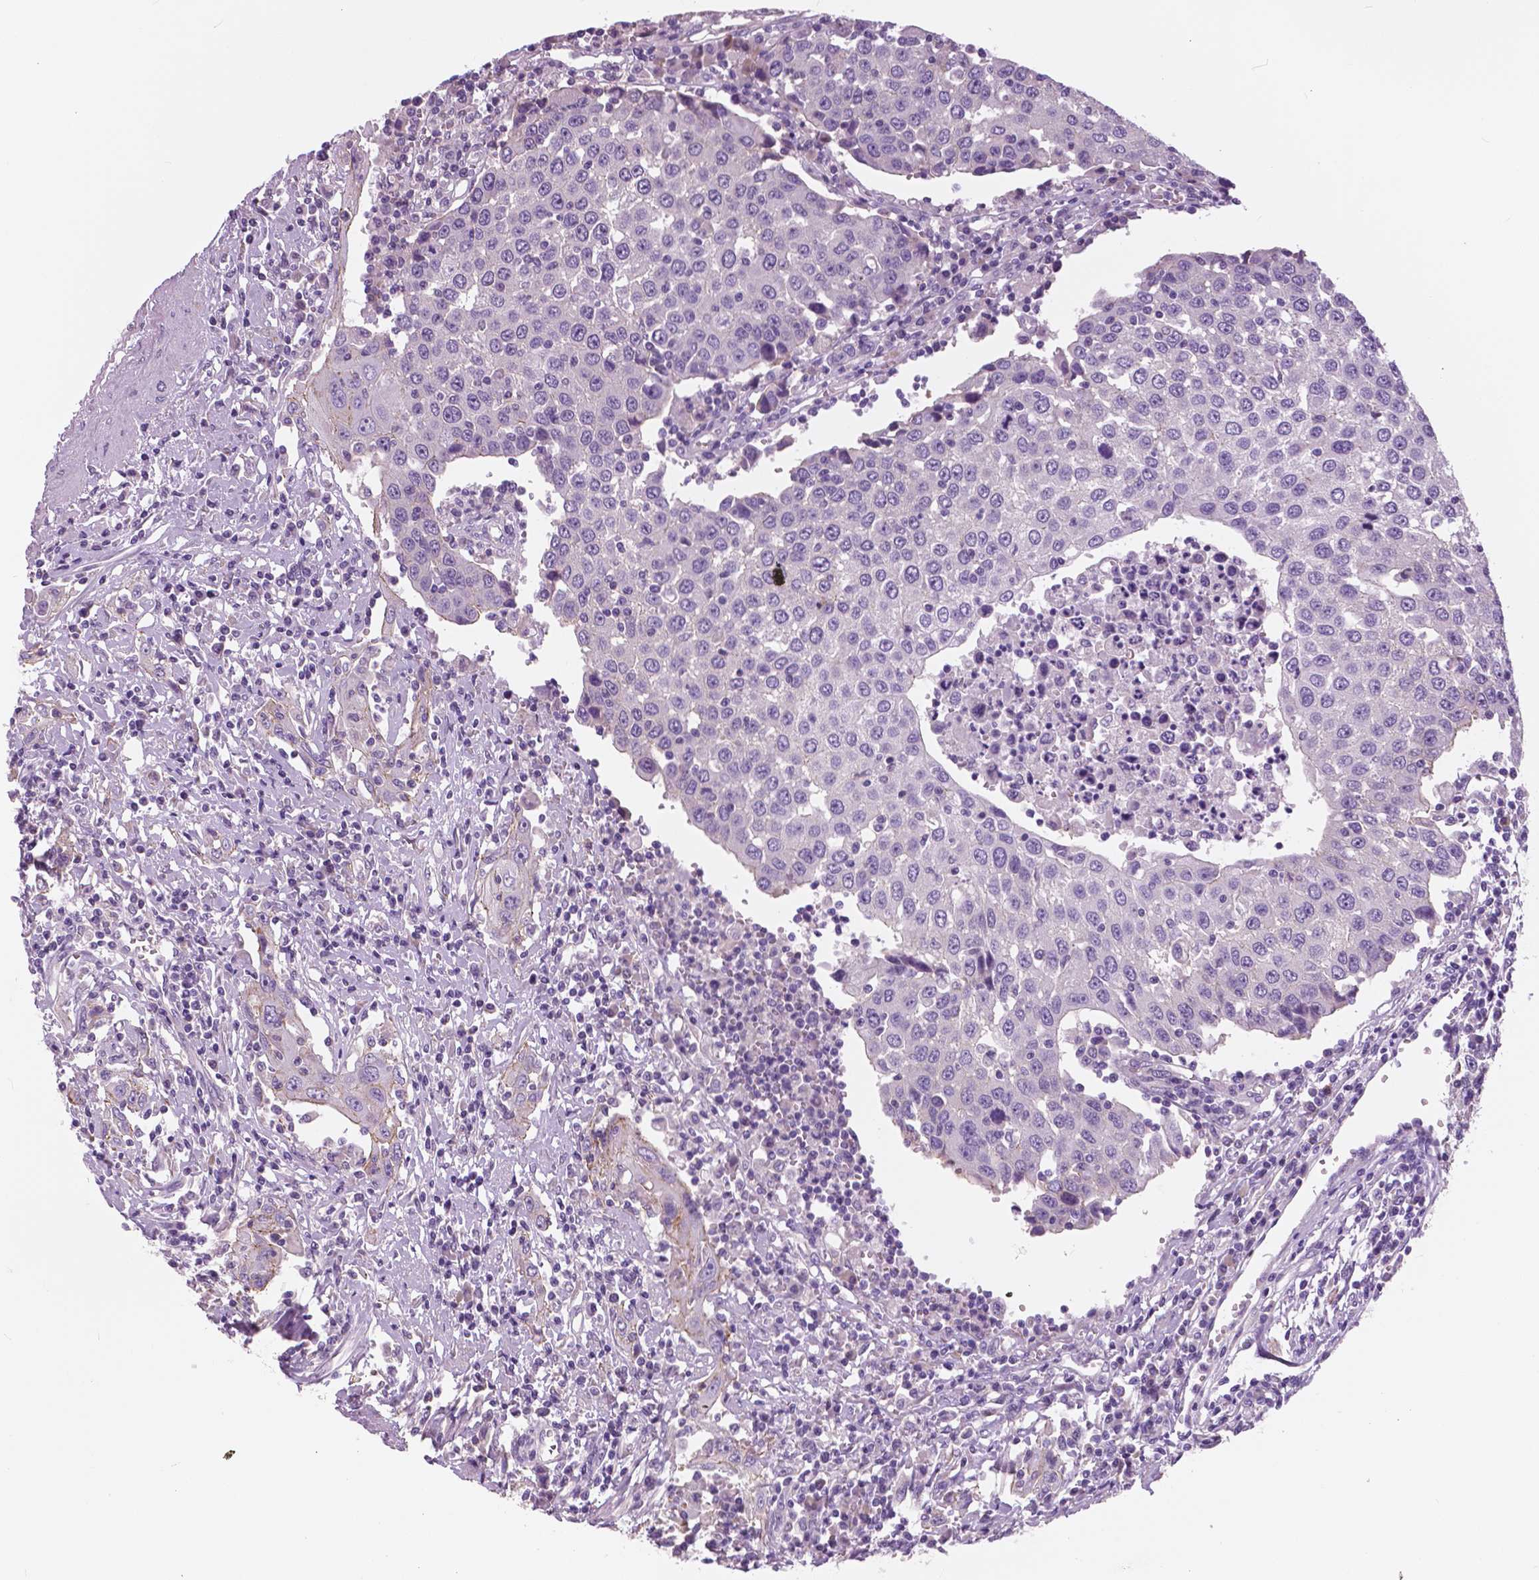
{"staining": {"intensity": "negative", "quantity": "none", "location": "none"}, "tissue": "urothelial cancer", "cell_type": "Tumor cells", "image_type": "cancer", "snomed": [{"axis": "morphology", "description": "Urothelial carcinoma, High grade"}, {"axis": "topography", "description": "Urinary bladder"}], "caption": "Tumor cells show no significant protein positivity in urothelial cancer.", "gene": "SERPINI1", "patient": {"sex": "female", "age": 85}}